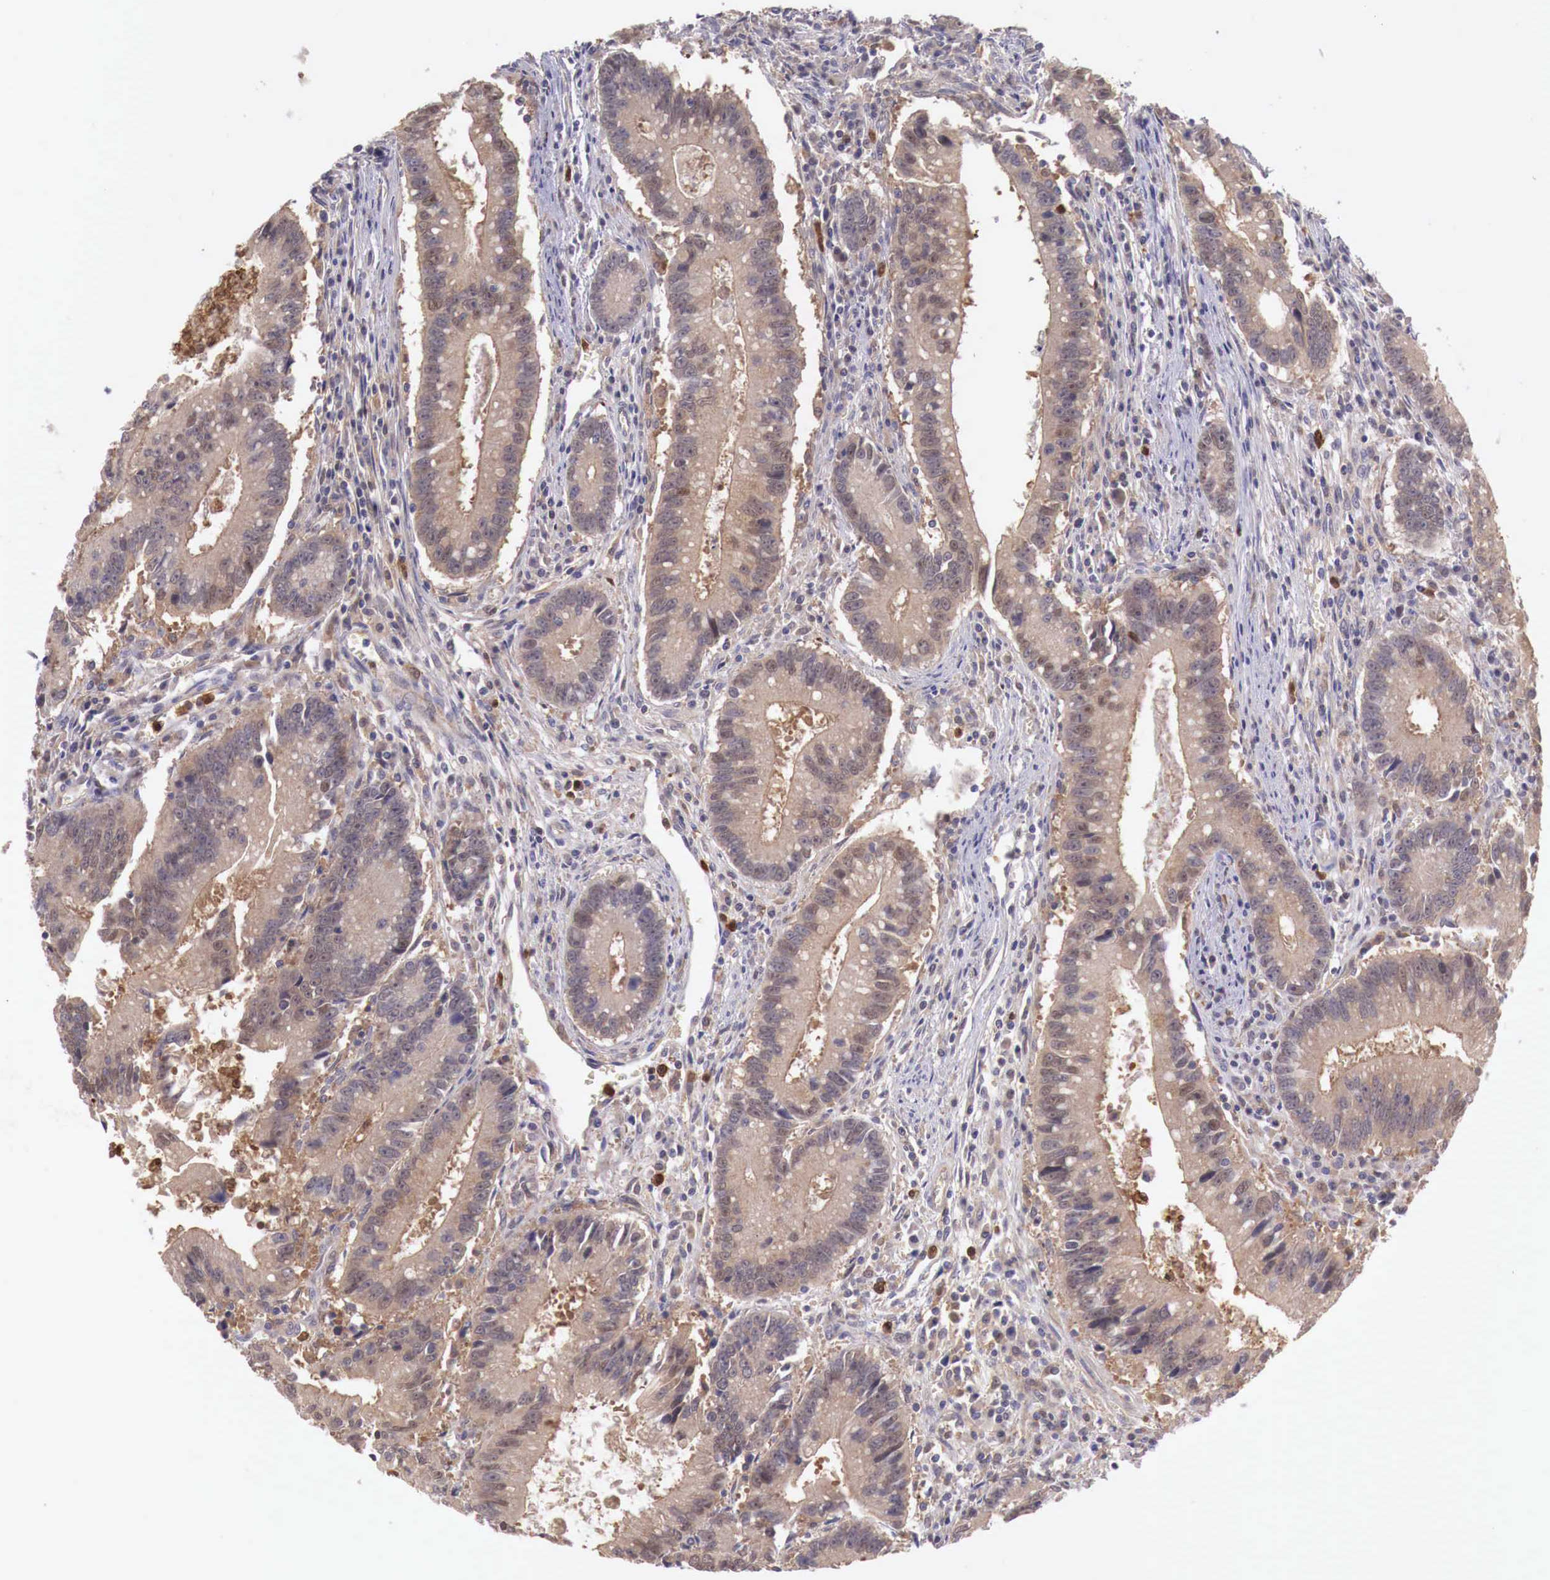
{"staining": {"intensity": "weak", "quantity": ">75%", "location": "cytoplasmic/membranous"}, "tissue": "colorectal cancer", "cell_type": "Tumor cells", "image_type": "cancer", "snomed": [{"axis": "morphology", "description": "Adenocarcinoma, NOS"}, {"axis": "topography", "description": "Rectum"}], "caption": "Brown immunohistochemical staining in colorectal adenocarcinoma exhibits weak cytoplasmic/membranous expression in approximately >75% of tumor cells. Immunohistochemistry stains the protein of interest in brown and the nuclei are stained blue.", "gene": "GAB2", "patient": {"sex": "female", "age": 81}}